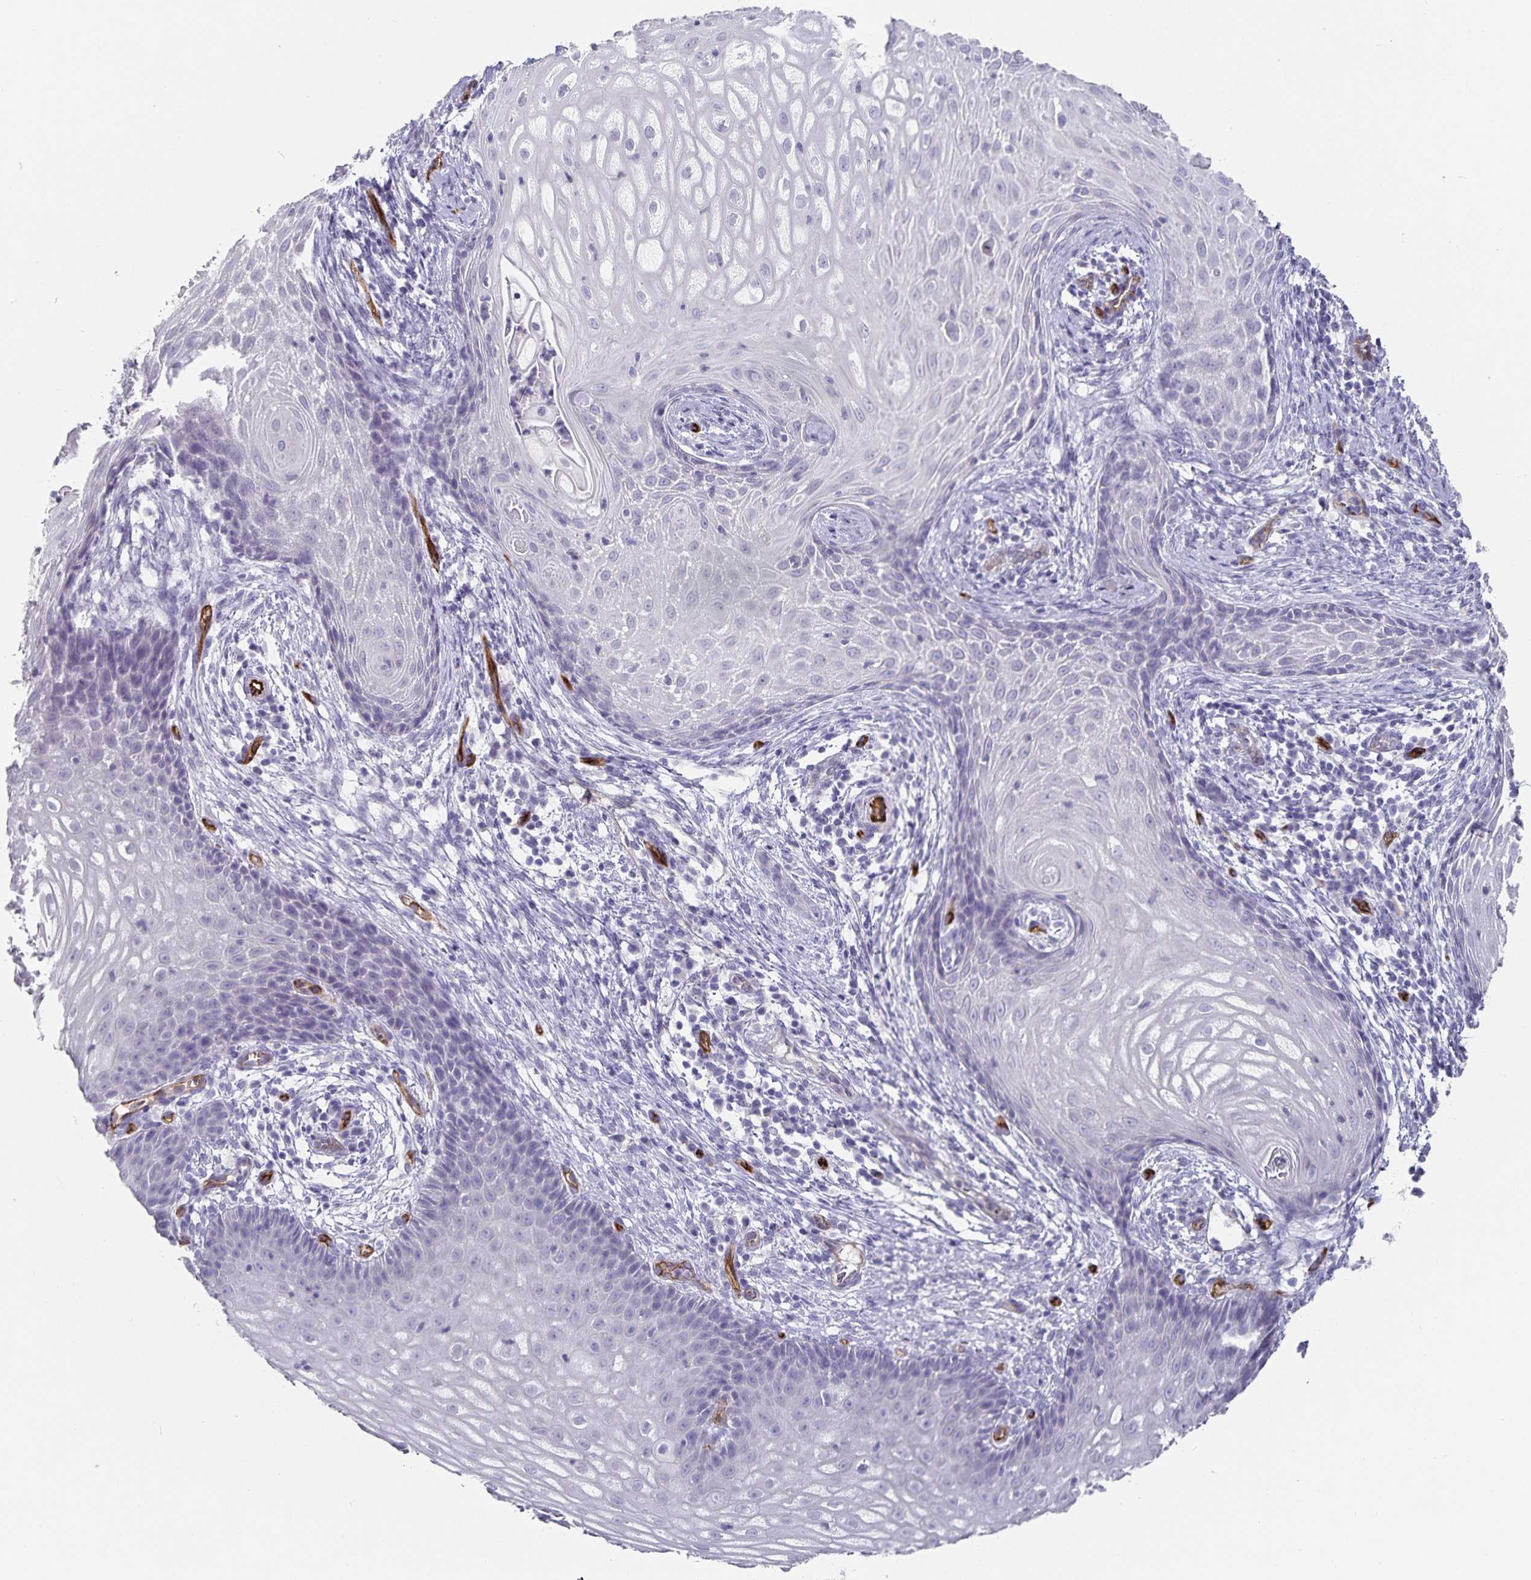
{"staining": {"intensity": "weak", "quantity": "<25%", "location": "cytoplasmic/membranous"}, "tissue": "cervical cancer", "cell_type": "Tumor cells", "image_type": "cancer", "snomed": [{"axis": "morphology", "description": "Squamous cell carcinoma, NOS"}, {"axis": "topography", "description": "Cervix"}], "caption": "Immunohistochemistry (IHC) image of squamous cell carcinoma (cervical) stained for a protein (brown), which exhibits no positivity in tumor cells.", "gene": "PODXL", "patient": {"sex": "female", "age": 30}}